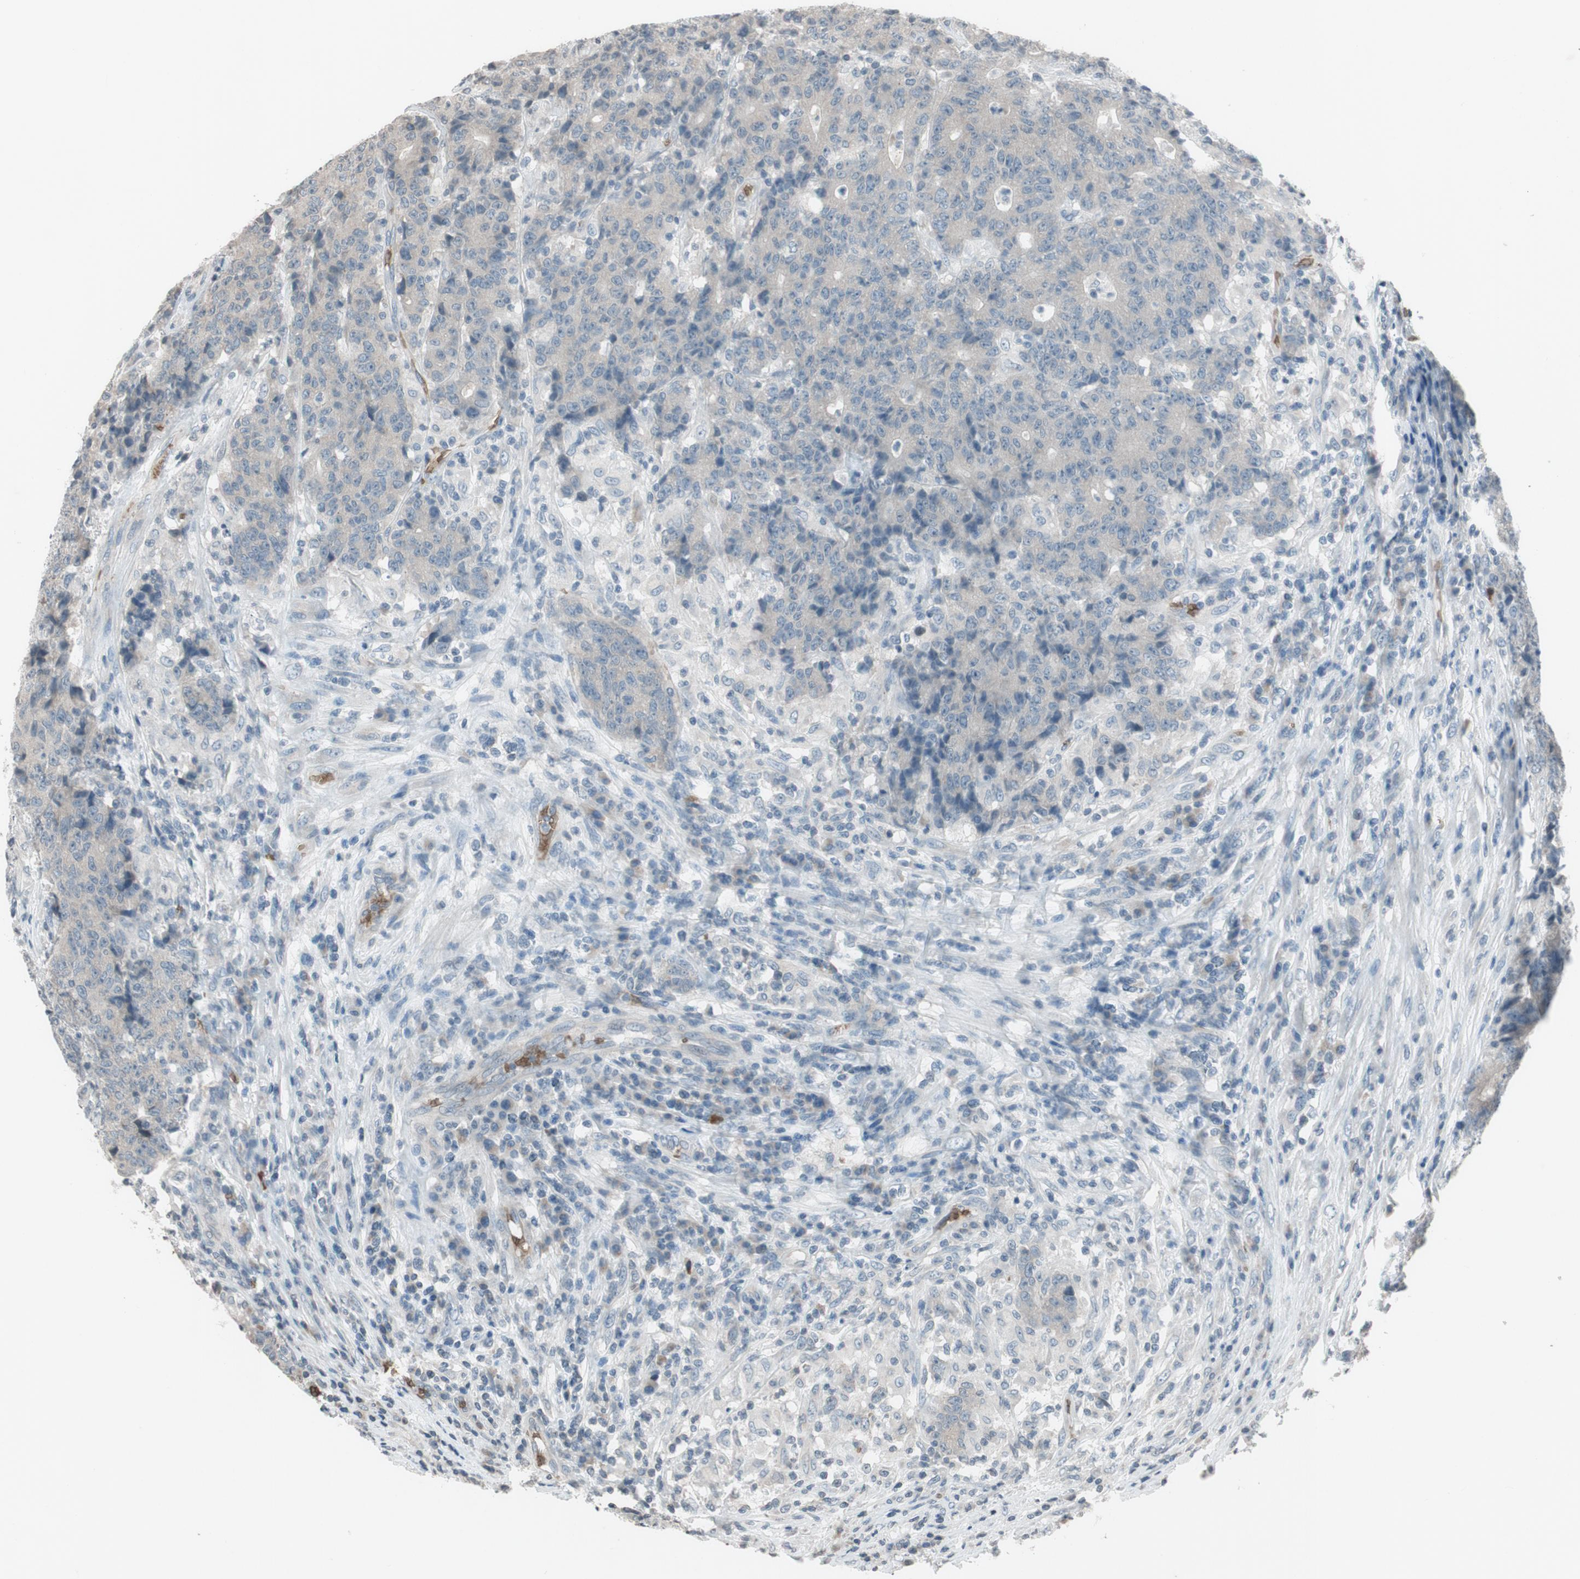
{"staining": {"intensity": "negative", "quantity": "none", "location": "none"}, "tissue": "colorectal cancer", "cell_type": "Tumor cells", "image_type": "cancer", "snomed": [{"axis": "morphology", "description": "Normal tissue, NOS"}, {"axis": "morphology", "description": "Adenocarcinoma, NOS"}, {"axis": "topography", "description": "Colon"}], "caption": "High magnification brightfield microscopy of colorectal adenocarcinoma stained with DAB (3,3'-diaminobenzidine) (brown) and counterstained with hematoxylin (blue): tumor cells show no significant staining. (DAB immunohistochemistry (IHC) with hematoxylin counter stain).", "gene": "GYPC", "patient": {"sex": "female", "age": 75}}